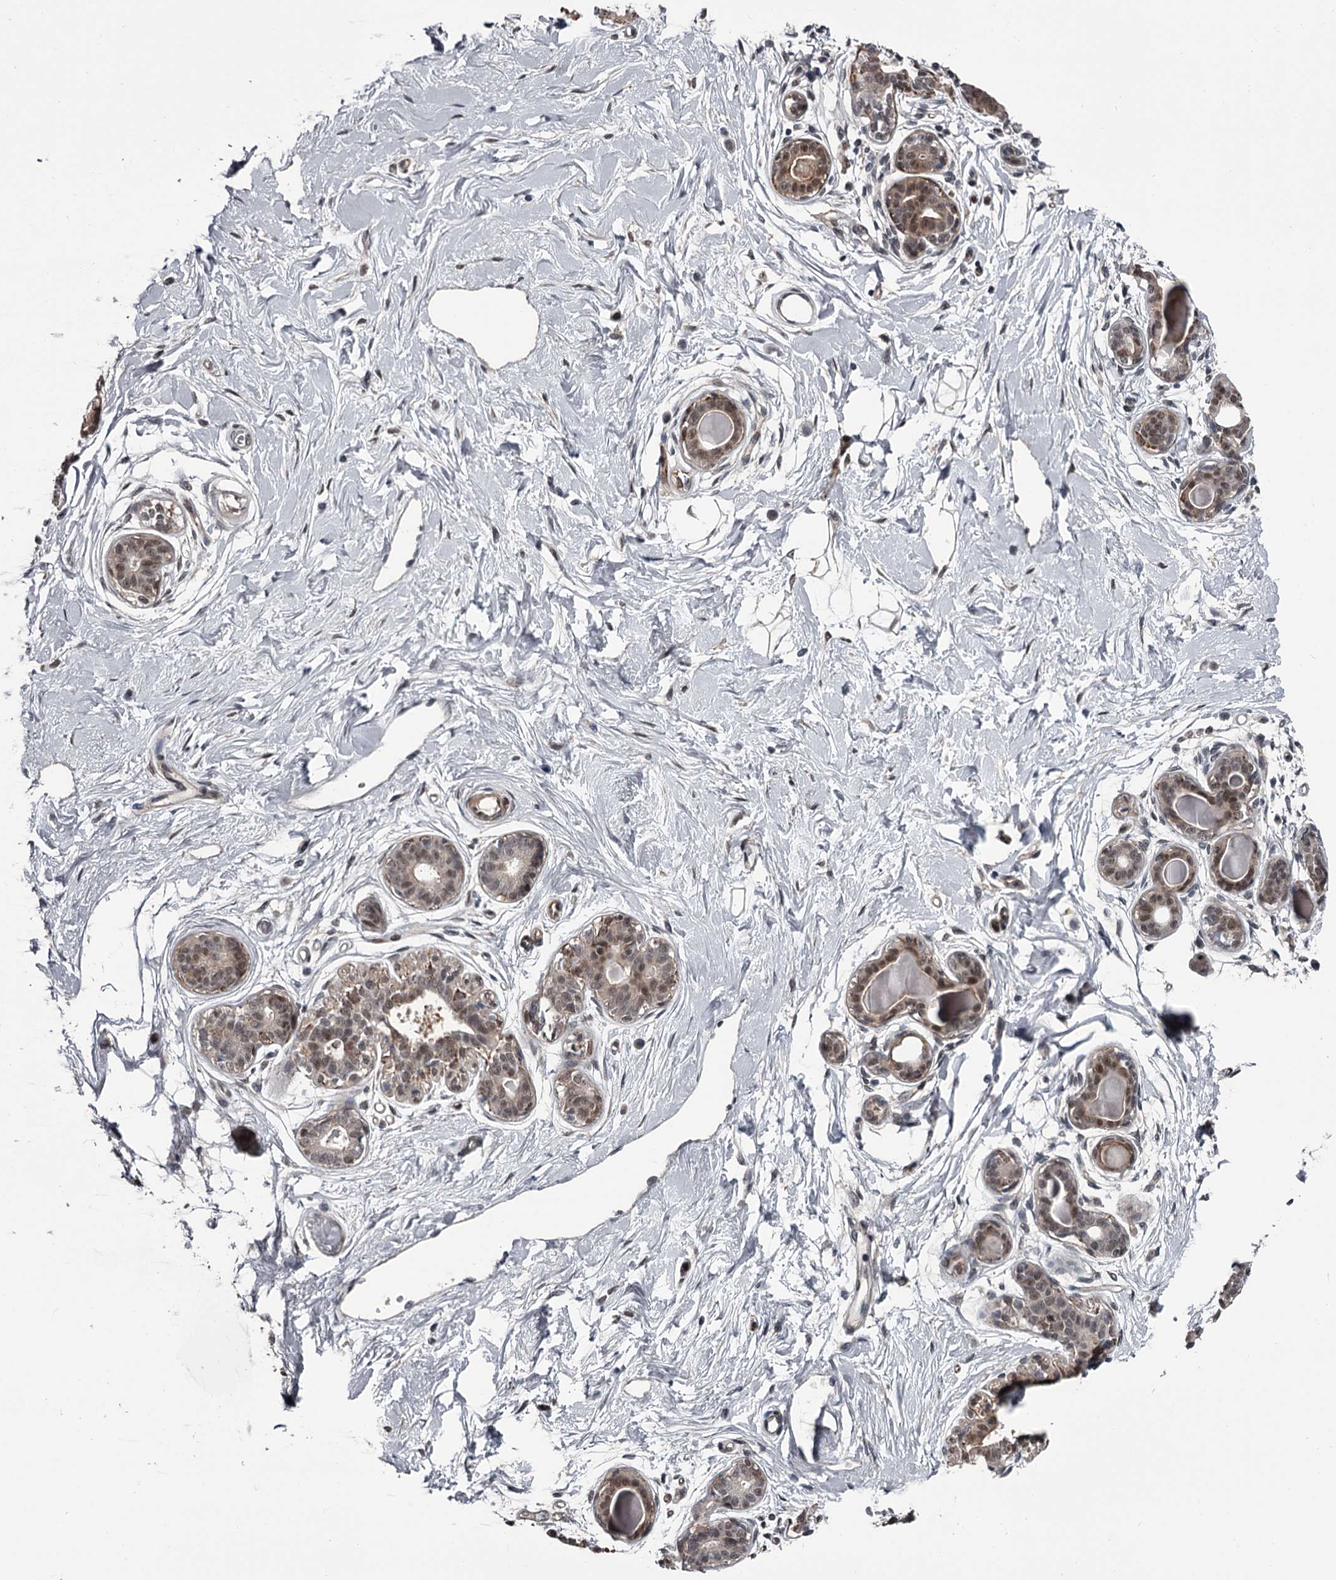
{"staining": {"intensity": "moderate", "quantity": ">75%", "location": "nuclear"}, "tissue": "breast", "cell_type": "Adipocytes", "image_type": "normal", "snomed": [{"axis": "morphology", "description": "Normal tissue, NOS"}, {"axis": "topography", "description": "Breast"}], "caption": "Normal breast shows moderate nuclear expression in about >75% of adipocytes The staining was performed using DAB, with brown indicating positive protein expression. Nuclei are stained blue with hematoxylin..", "gene": "PRPF40B", "patient": {"sex": "female", "age": 45}}